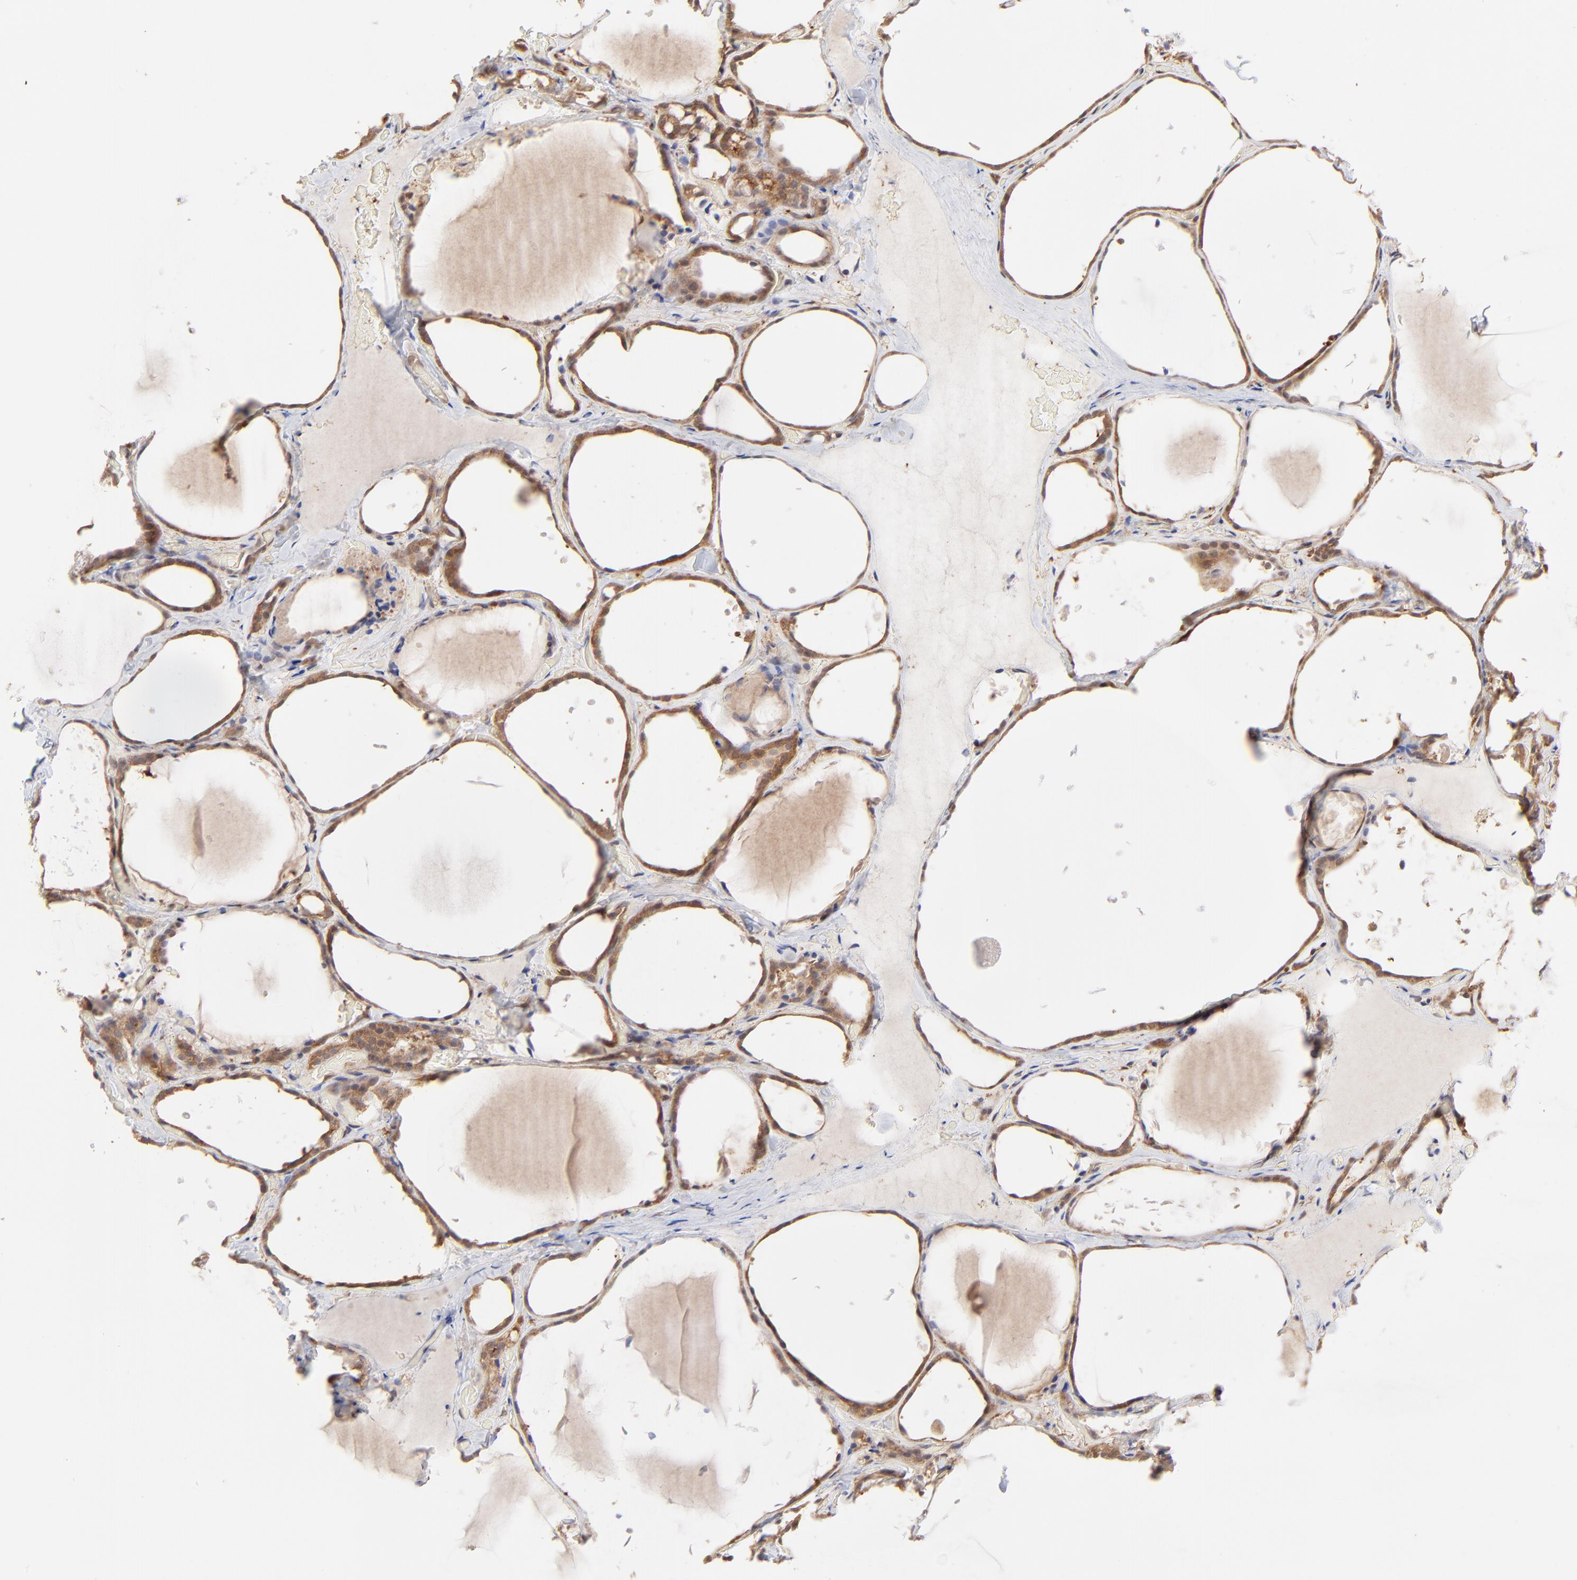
{"staining": {"intensity": "moderate", "quantity": ">75%", "location": "cytoplasmic/membranous"}, "tissue": "thyroid gland", "cell_type": "Glandular cells", "image_type": "normal", "snomed": [{"axis": "morphology", "description": "Normal tissue, NOS"}, {"axis": "topography", "description": "Thyroid gland"}], "caption": "A brown stain highlights moderate cytoplasmic/membranous expression of a protein in glandular cells of benign human thyroid gland.", "gene": "GART", "patient": {"sex": "female", "age": 22}}